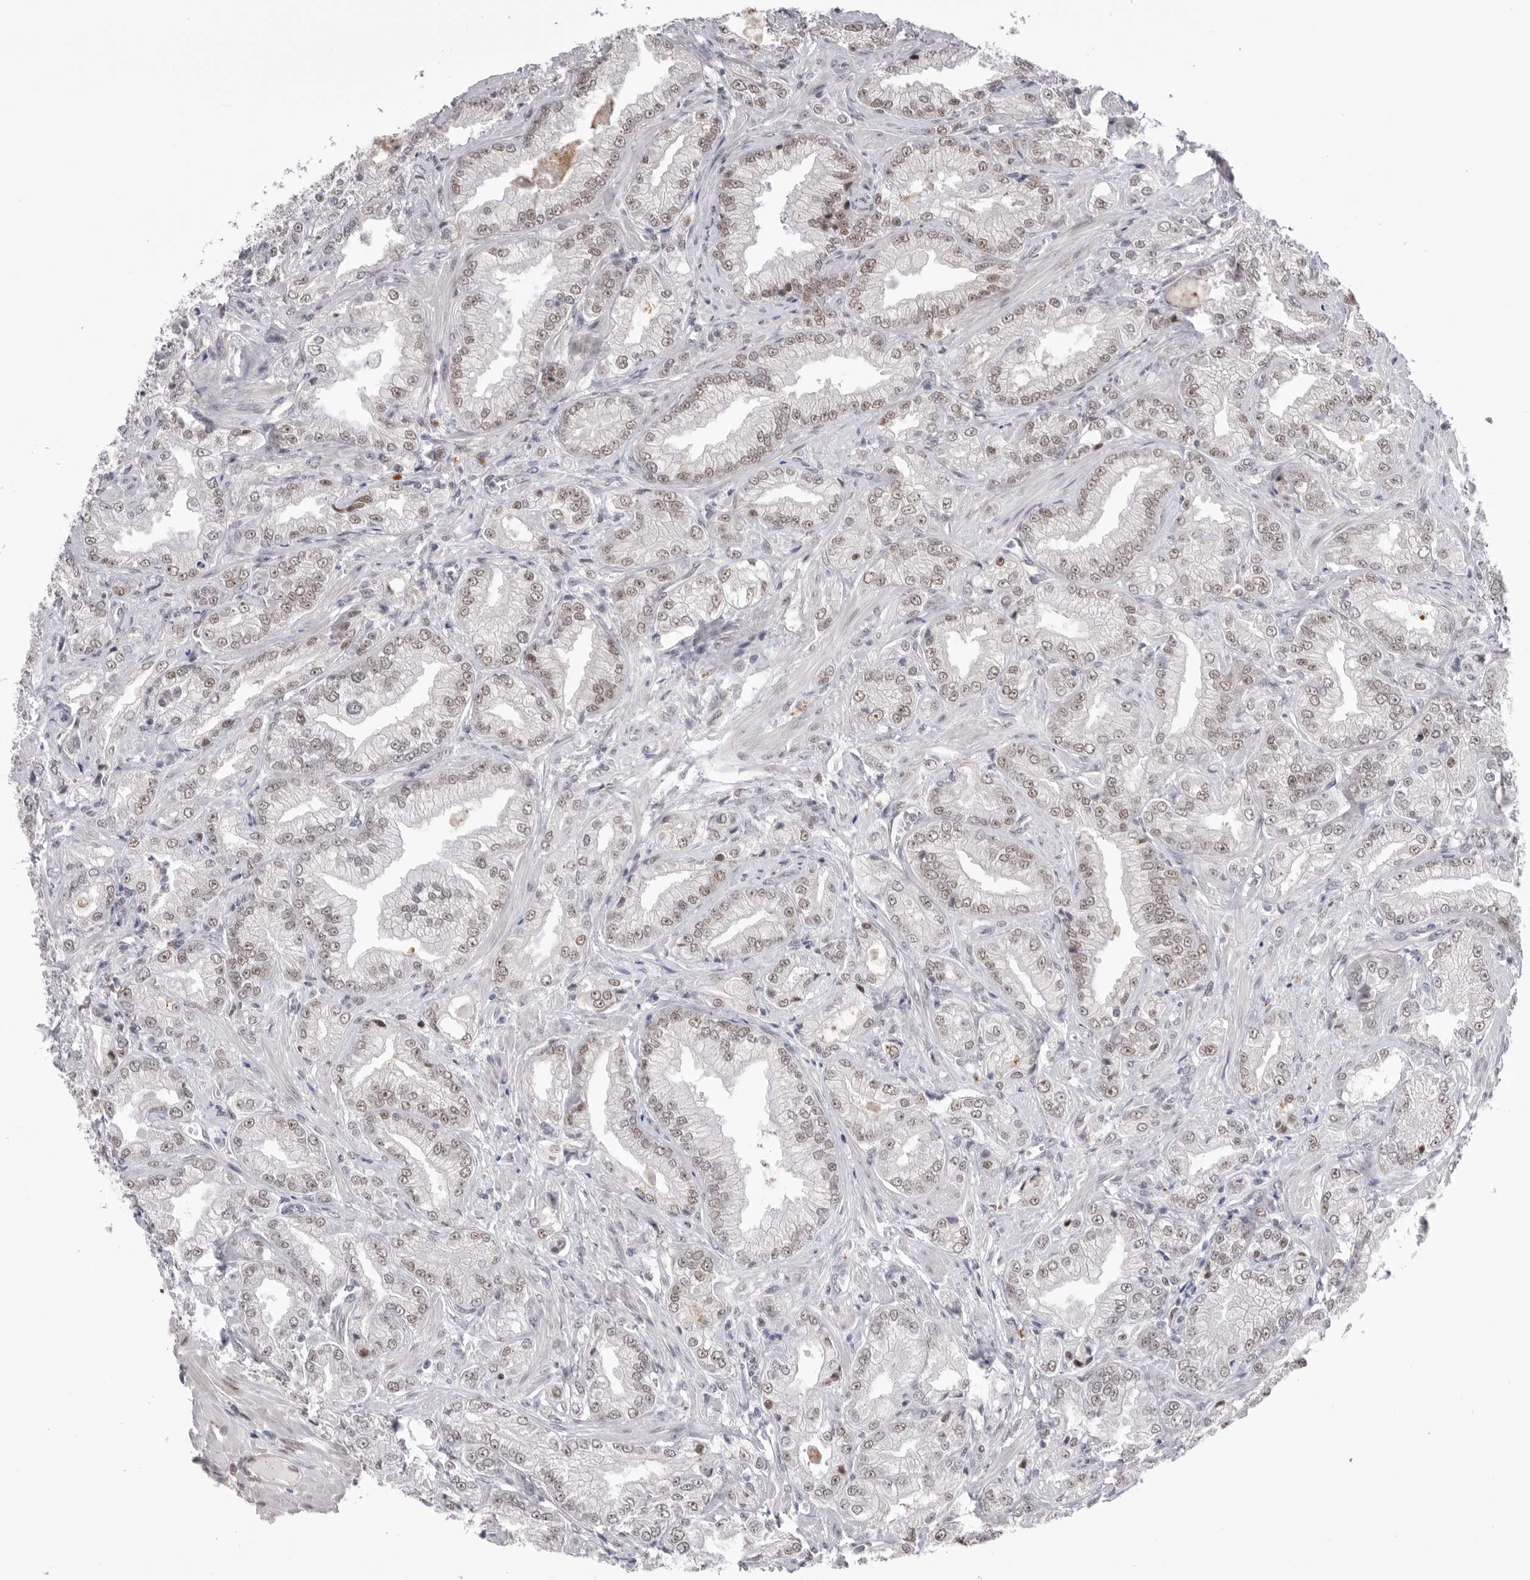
{"staining": {"intensity": "weak", "quantity": ">75%", "location": "nuclear"}, "tissue": "prostate cancer", "cell_type": "Tumor cells", "image_type": "cancer", "snomed": [{"axis": "morphology", "description": "Adenocarcinoma, Low grade"}, {"axis": "topography", "description": "Prostate"}], "caption": "Immunohistochemical staining of human prostate low-grade adenocarcinoma exhibits low levels of weak nuclear protein staining in about >75% of tumor cells.", "gene": "BCLAF3", "patient": {"sex": "male", "age": 62}}